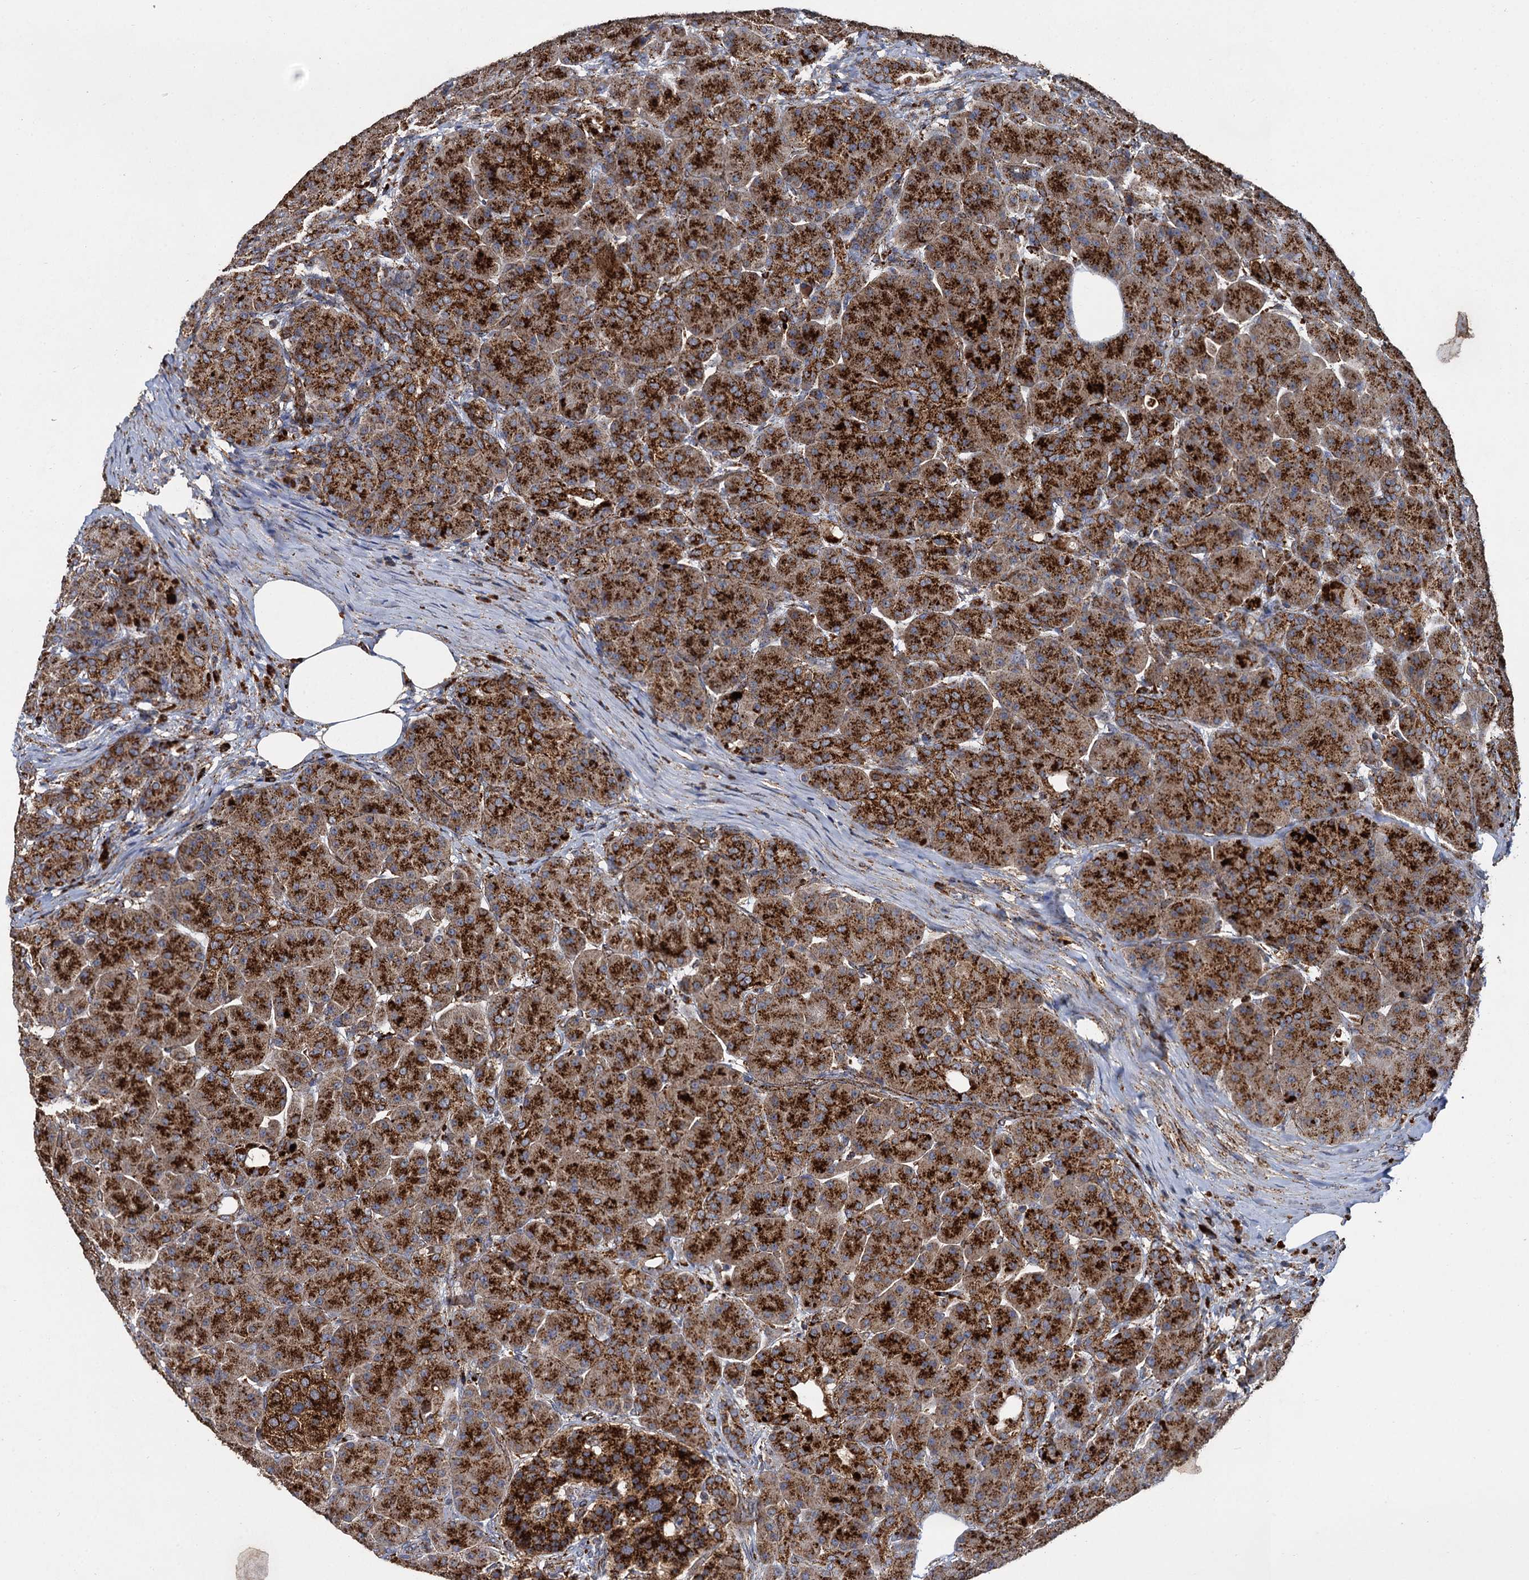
{"staining": {"intensity": "strong", "quantity": ">75%", "location": "cytoplasmic/membranous"}, "tissue": "pancreas", "cell_type": "Exocrine glandular cells", "image_type": "normal", "snomed": [{"axis": "morphology", "description": "Normal tissue, NOS"}, {"axis": "topography", "description": "Pancreas"}], "caption": "Brown immunohistochemical staining in unremarkable human pancreas demonstrates strong cytoplasmic/membranous positivity in about >75% of exocrine glandular cells. (brown staining indicates protein expression, while blue staining denotes nuclei).", "gene": "GBA1", "patient": {"sex": "male", "age": 63}}